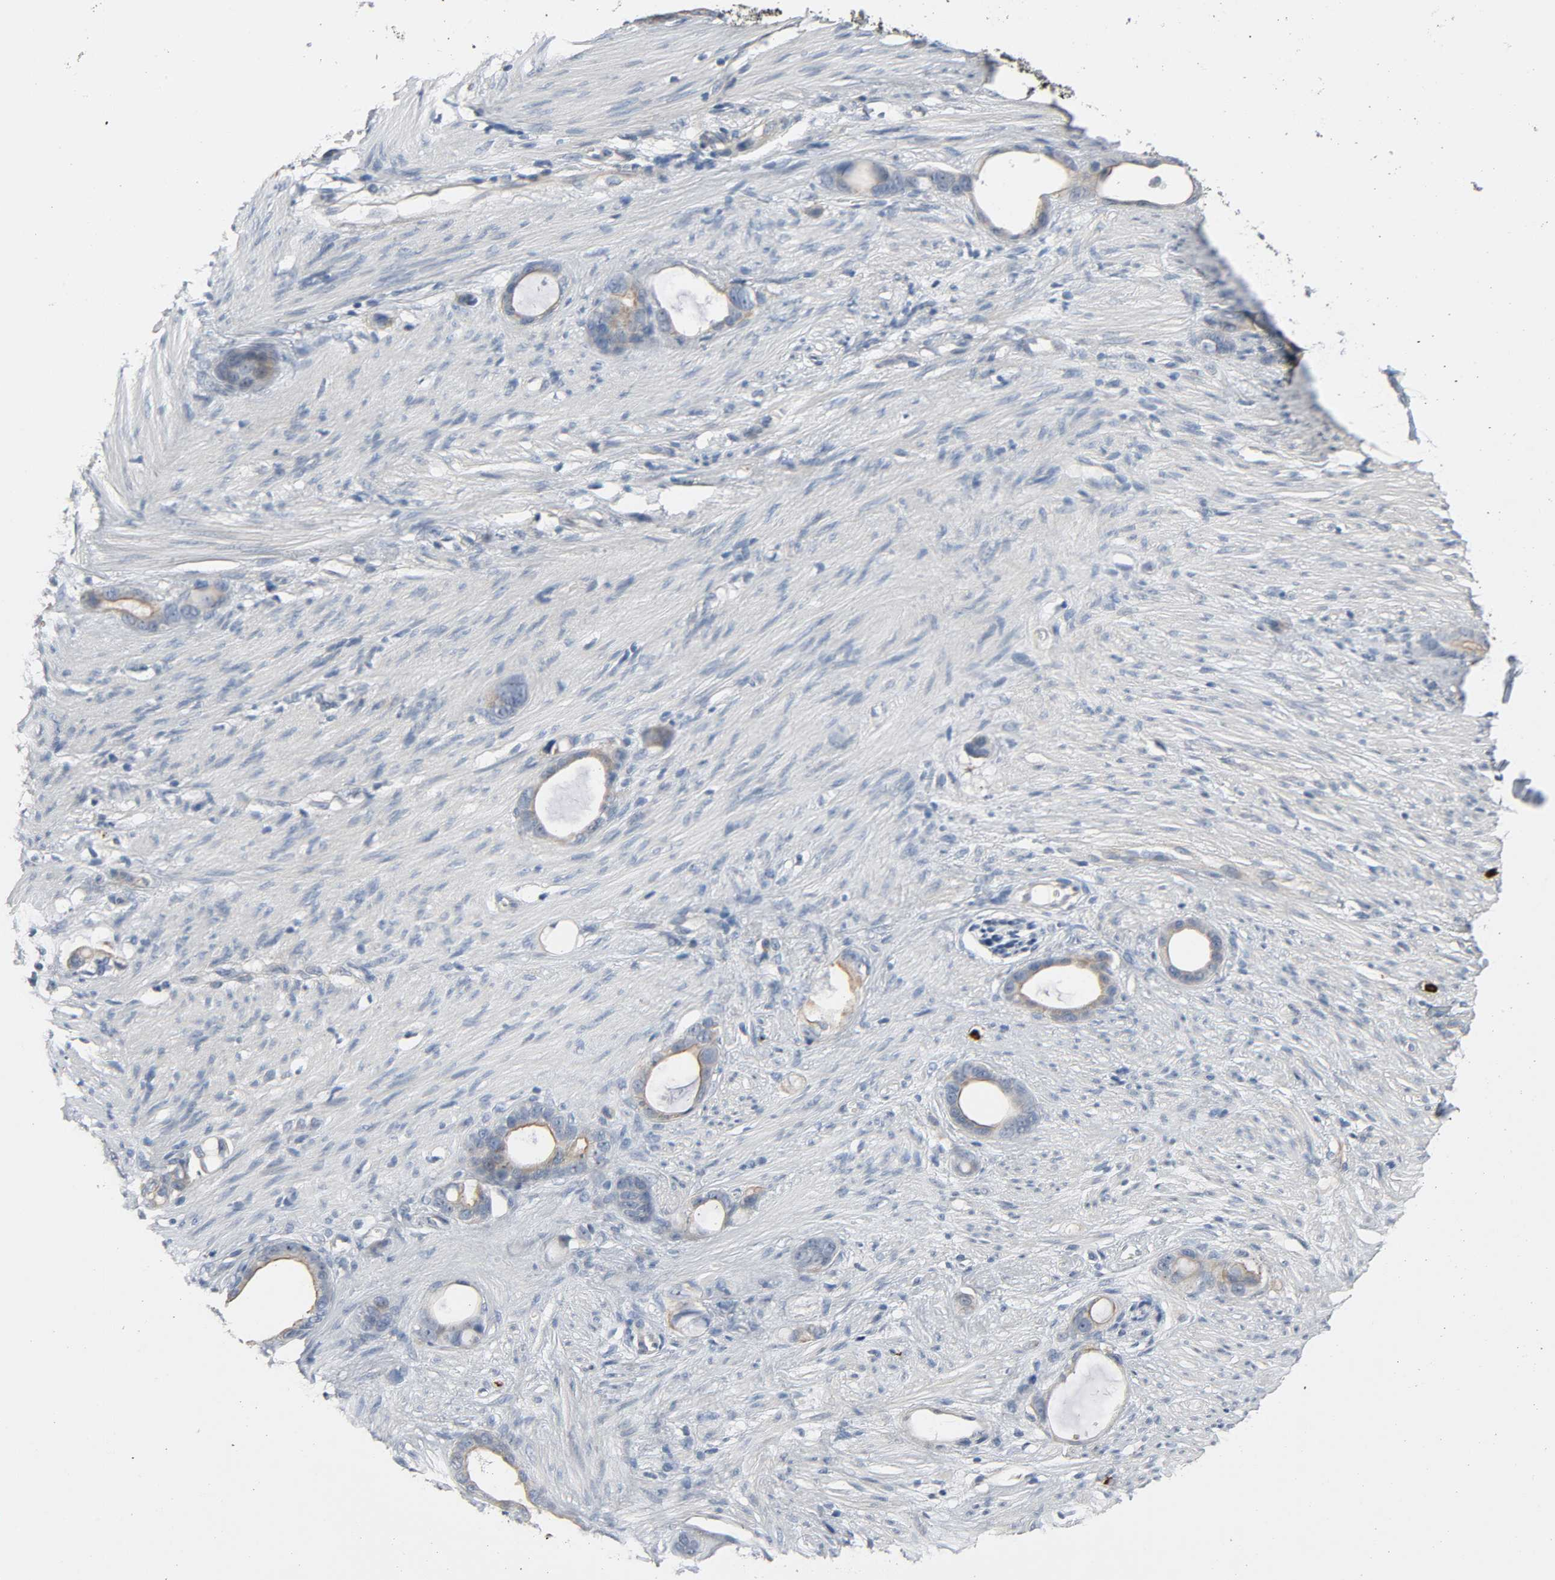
{"staining": {"intensity": "weak", "quantity": ">75%", "location": "cytoplasmic/membranous"}, "tissue": "stomach cancer", "cell_type": "Tumor cells", "image_type": "cancer", "snomed": [{"axis": "morphology", "description": "Adenocarcinoma, NOS"}, {"axis": "topography", "description": "Stomach"}], "caption": "IHC (DAB) staining of human stomach cancer (adenocarcinoma) displays weak cytoplasmic/membranous protein expression in about >75% of tumor cells.", "gene": "LIMCH1", "patient": {"sex": "female", "age": 75}}